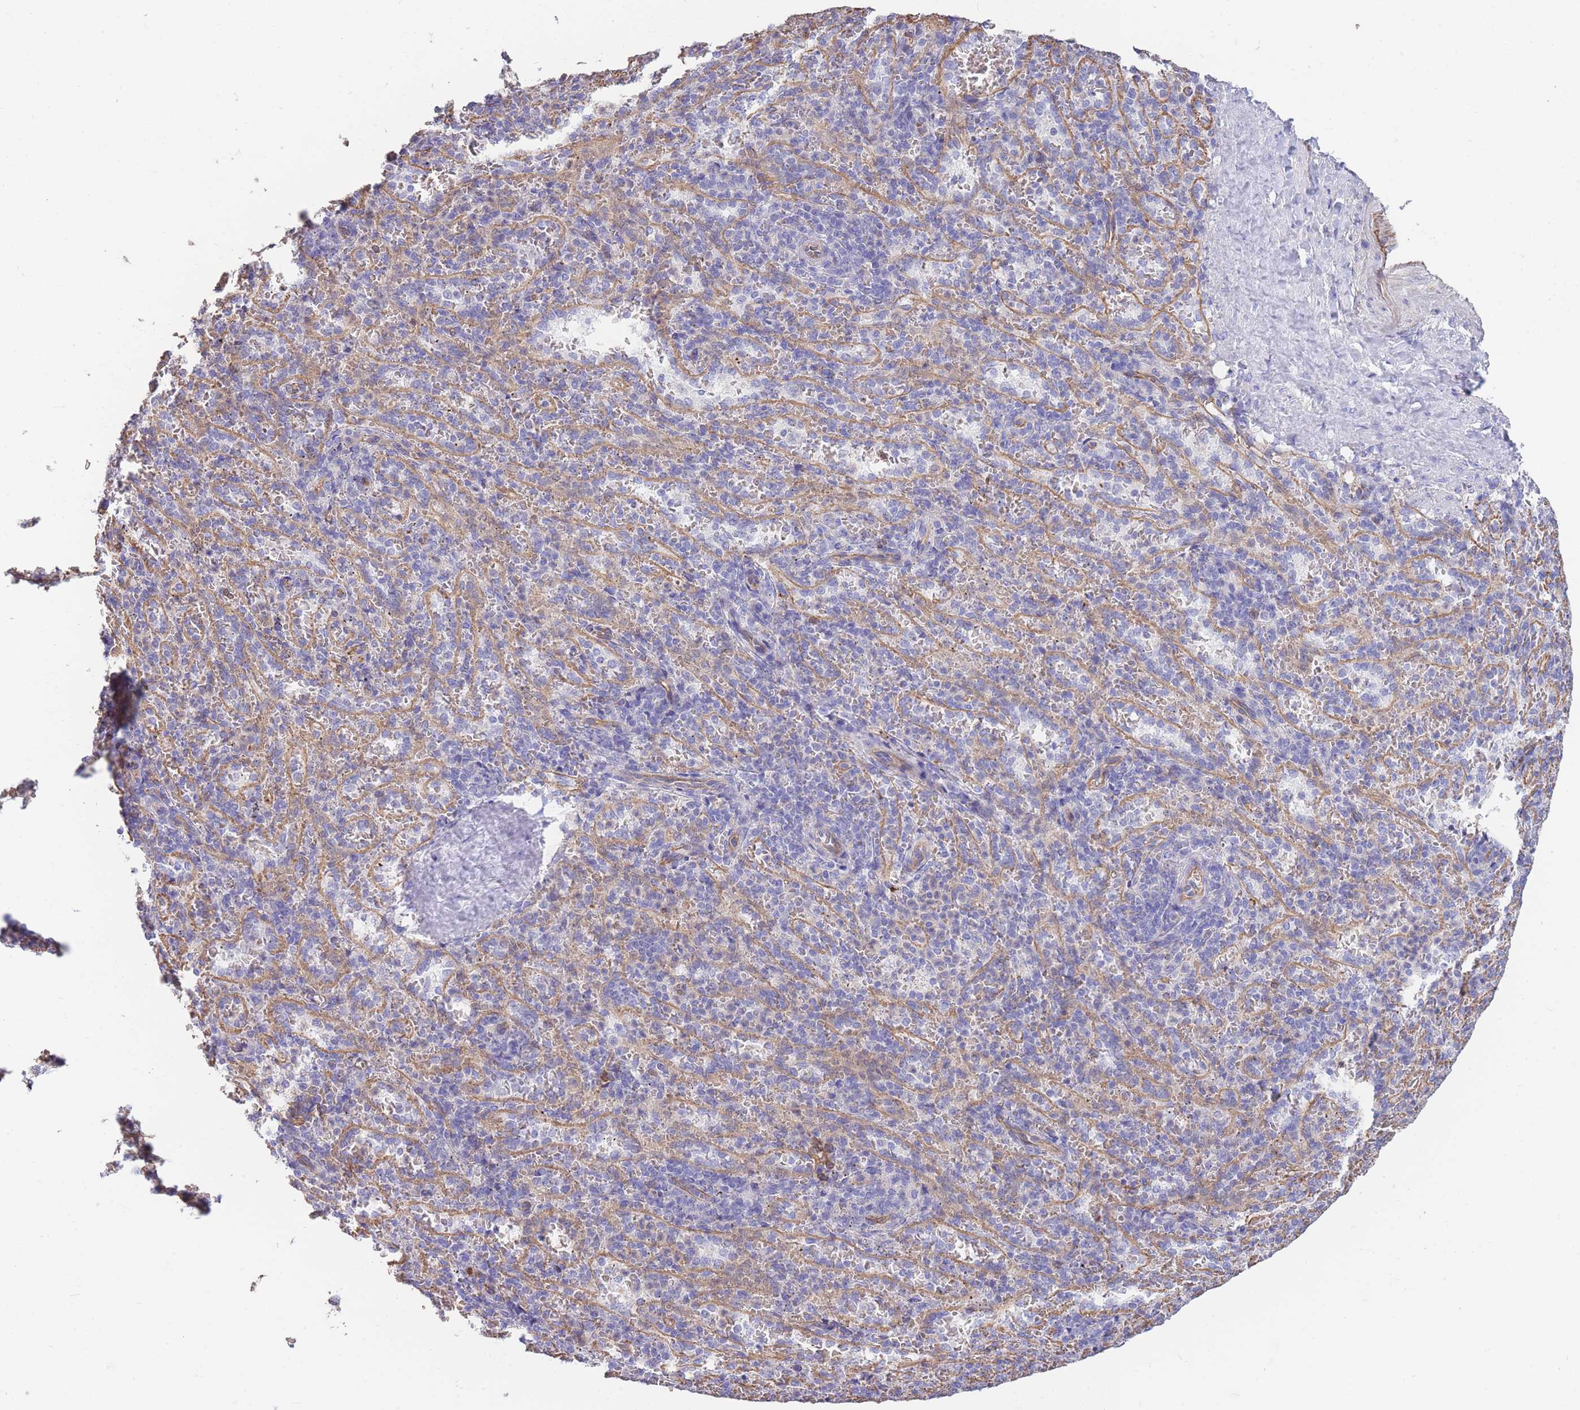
{"staining": {"intensity": "moderate", "quantity": "25%-75%", "location": "cytoplasmic/membranous"}, "tissue": "spleen", "cell_type": "Cells in red pulp", "image_type": "normal", "snomed": [{"axis": "morphology", "description": "Normal tissue, NOS"}, {"axis": "topography", "description": "Spleen"}], "caption": "A micrograph showing moderate cytoplasmic/membranous expression in about 25%-75% of cells in red pulp in benign spleen, as visualized by brown immunohistochemical staining.", "gene": "ANKRD53", "patient": {"sex": "female", "age": 21}}